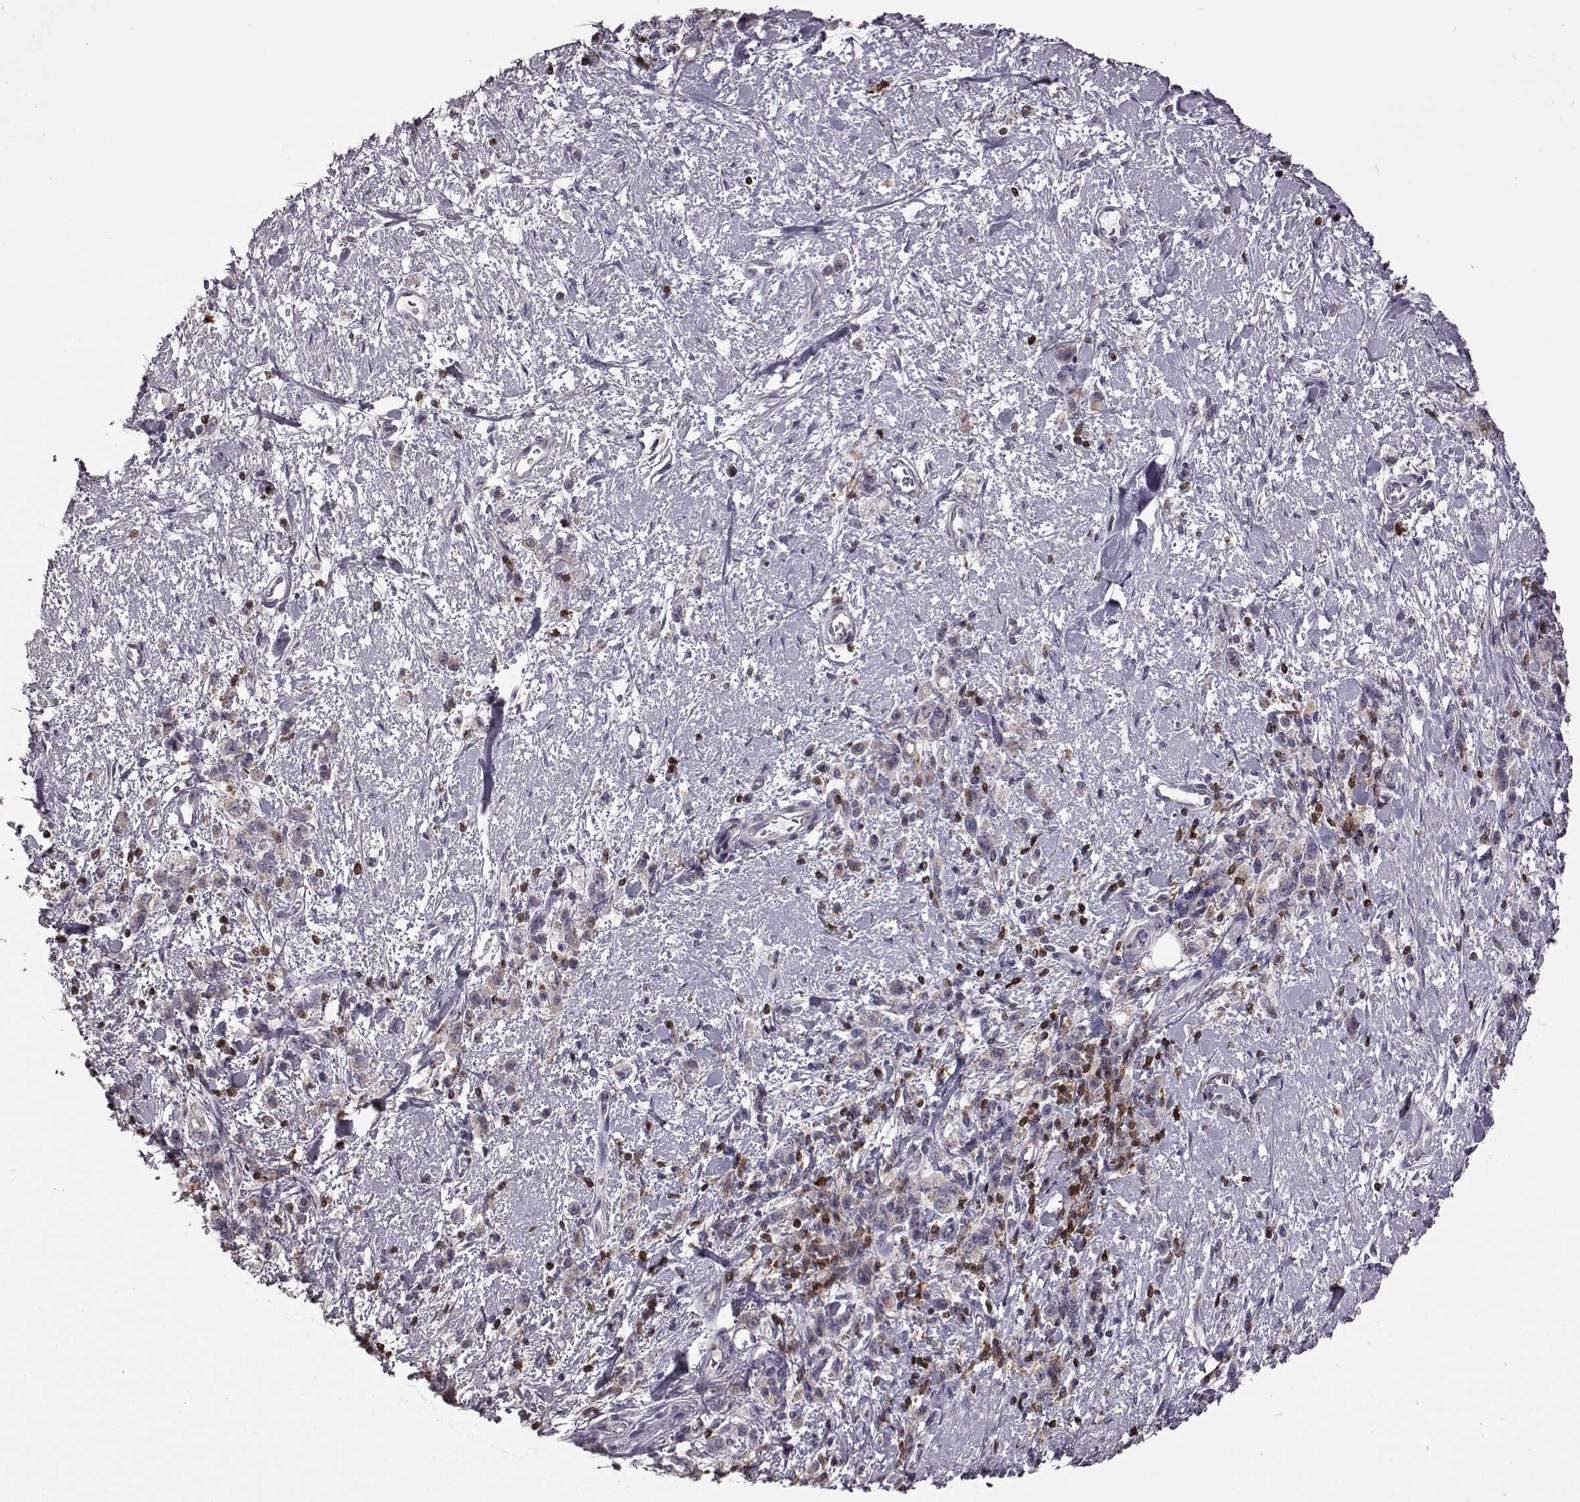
{"staining": {"intensity": "negative", "quantity": "none", "location": "none"}, "tissue": "stomach cancer", "cell_type": "Tumor cells", "image_type": "cancer", "snomed": [{"axis": "morphology", "description": "Adenocarcinoma, NOS"}, {"axis": "topography", "description": "Stomach"}], "caption": "This is a photomicrograph of immunohistochemistry (IHC) staining of adenocarcinoma (stomach), which shows no expression in tumor cells. (DAB (3,3'-diaminobenzidine) immunohistochemistry (IHC) visualized using brightfield microscopy, high magnification).", "gene": "DOK2", "patient": {"sex": "male", "age": 77}}